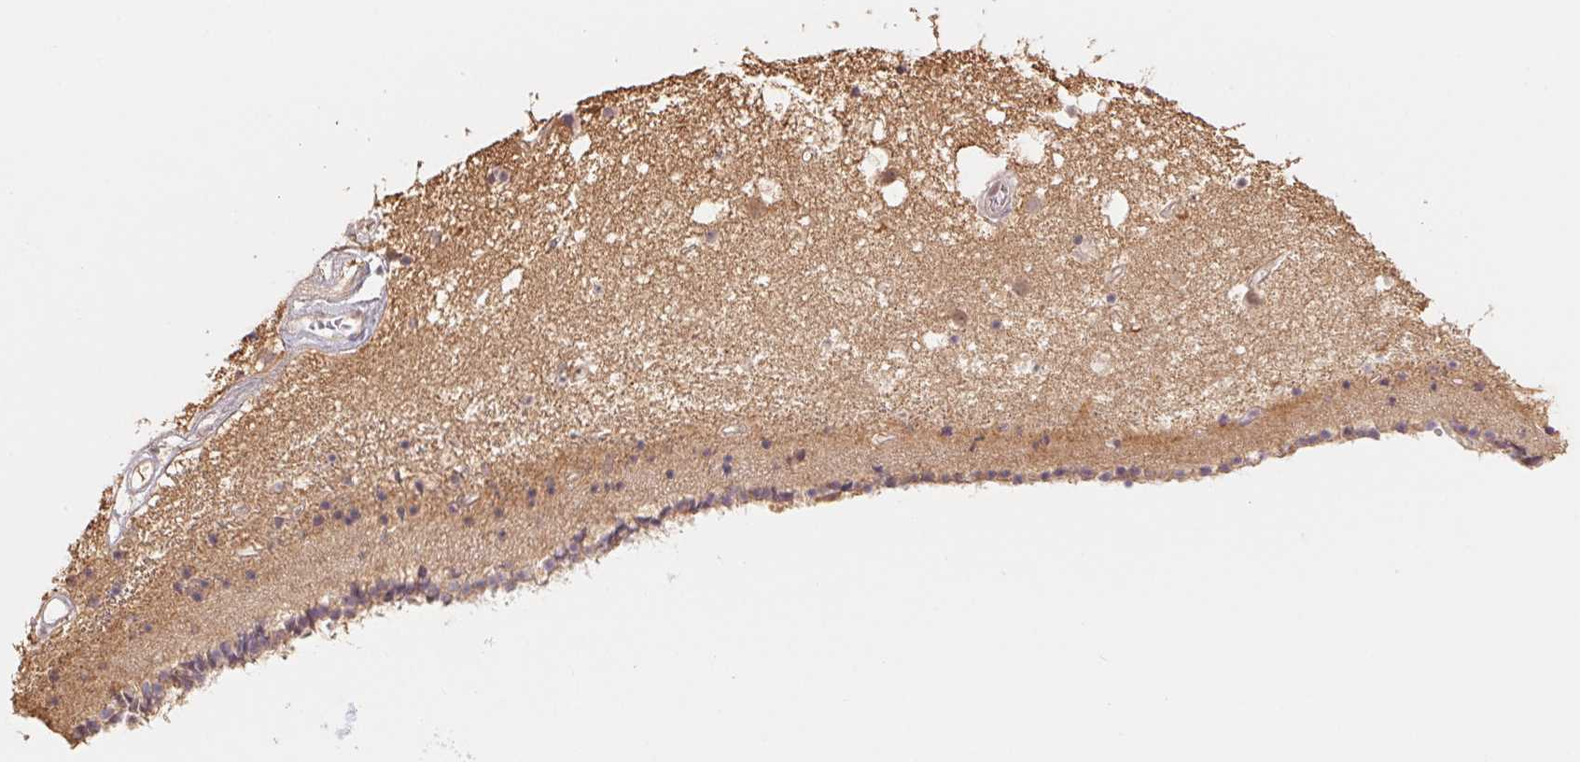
{"staining": {"intensity": "negative", "quantity": "none", "location": "none"}, "tissue": "caudate", "cell_type": "Glial cells", "image_type": "normal", "snomed": [{"axis": "morphology", "description": "Normal tissue, NOS"}, {"axis": "topography", "description": "Lateral ventricle wall"}], "caption": "DAB immunohistochemical staining of normal human caudate shows no significant positivity in glial cells.", "gene": "CDC123", "patient": {"sex": "female", "age": 71}}